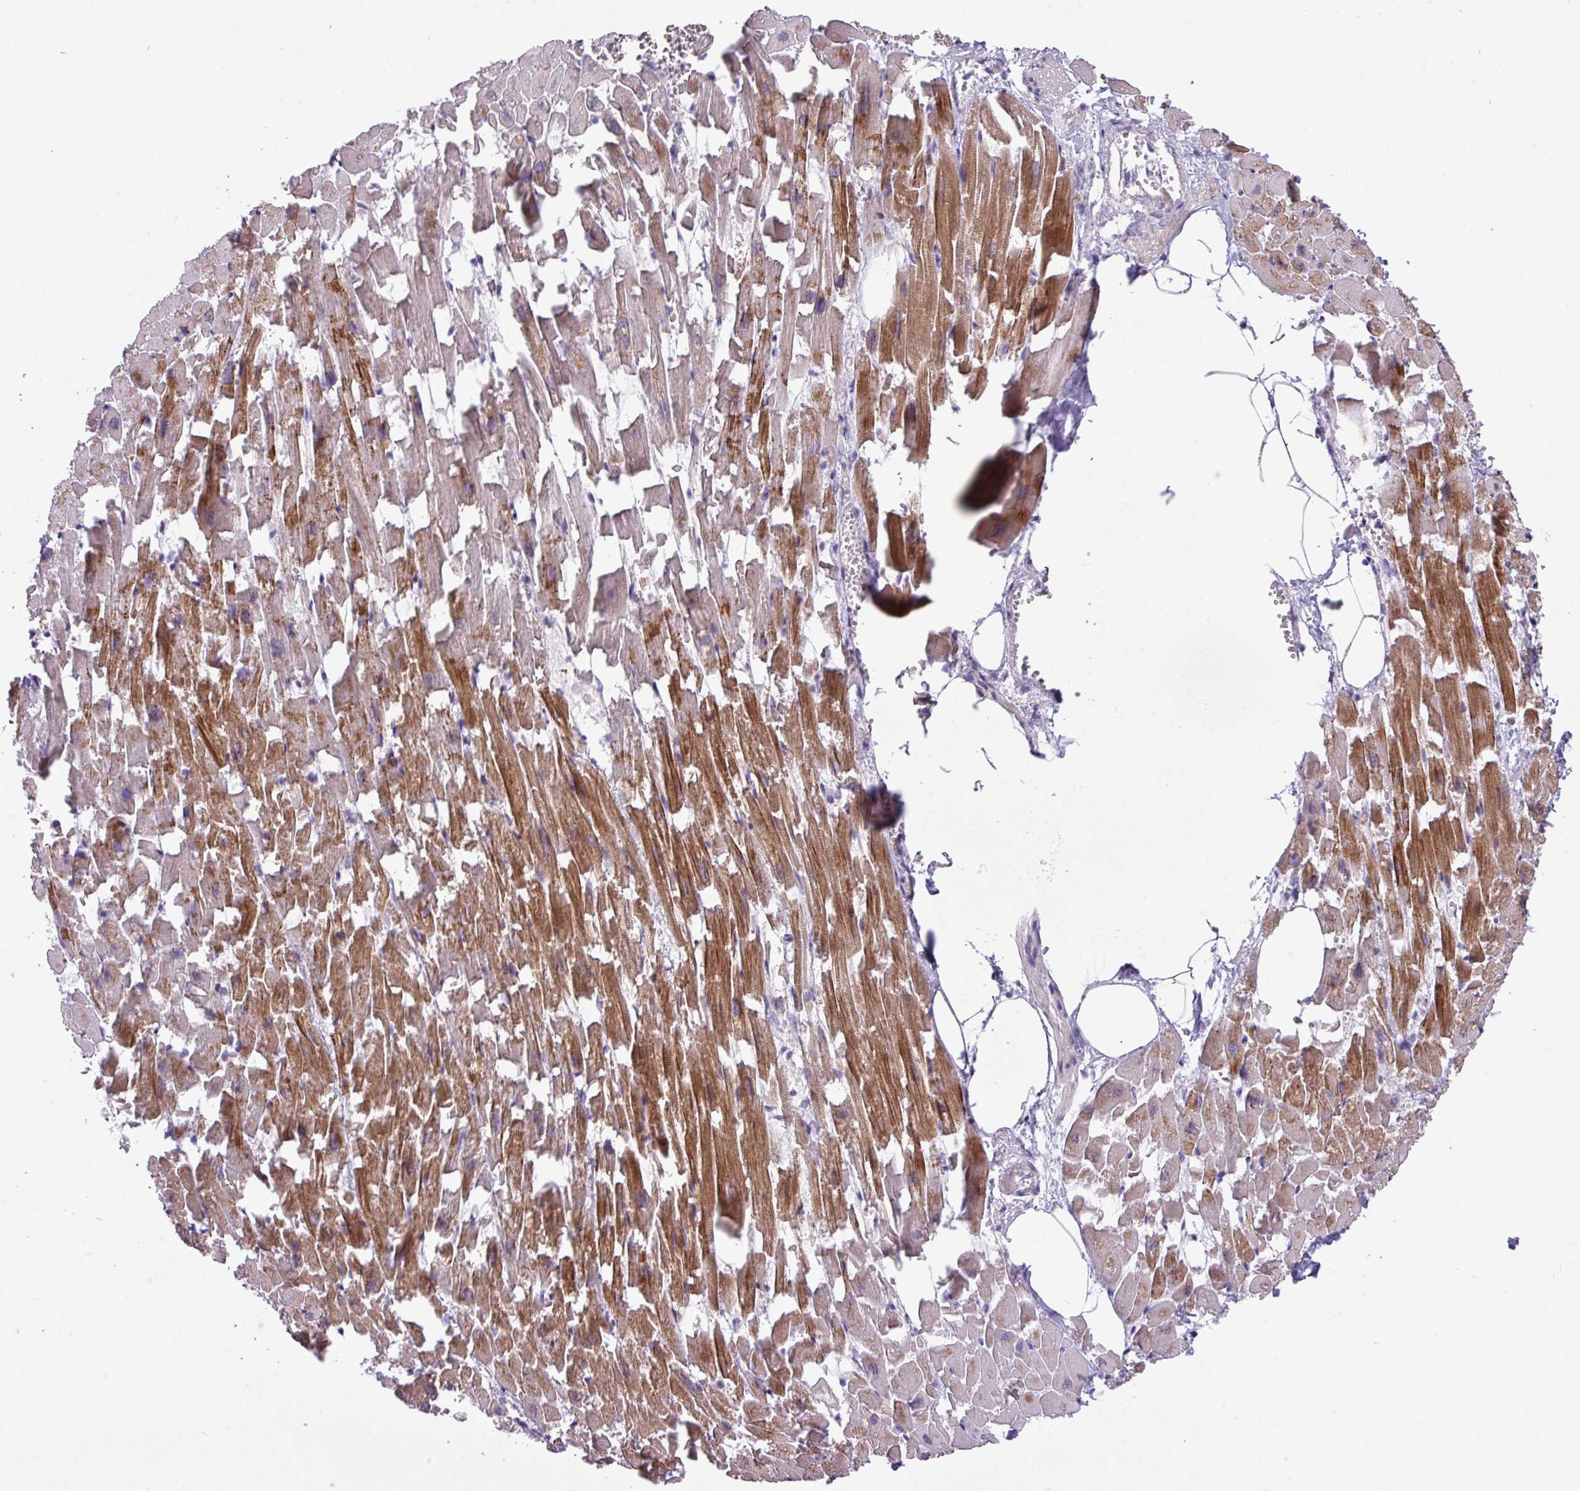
{"staining": {"intensity": "moderate", "quantity": "25%-75%", "location": "cytoplasmic/membranous"}, "tissue": "heart muscle", "cell_type": "Cardiomyocytes", "image_type": "normal", "snomed": [{"axis": "morphology", "description": "Normal tissue, NOS"}, {"axis": "topography", "description": "Heart"}], "caption": "Immunohistochemical staining of benign heart muscle displays 25%-75% levels of moderate cytoplasmic/membranous protein positivity in about 25%-75% of cardiomyocytes.", "gene": "ANKRD13B", "patient": {"sex": "female", "age": 64}}